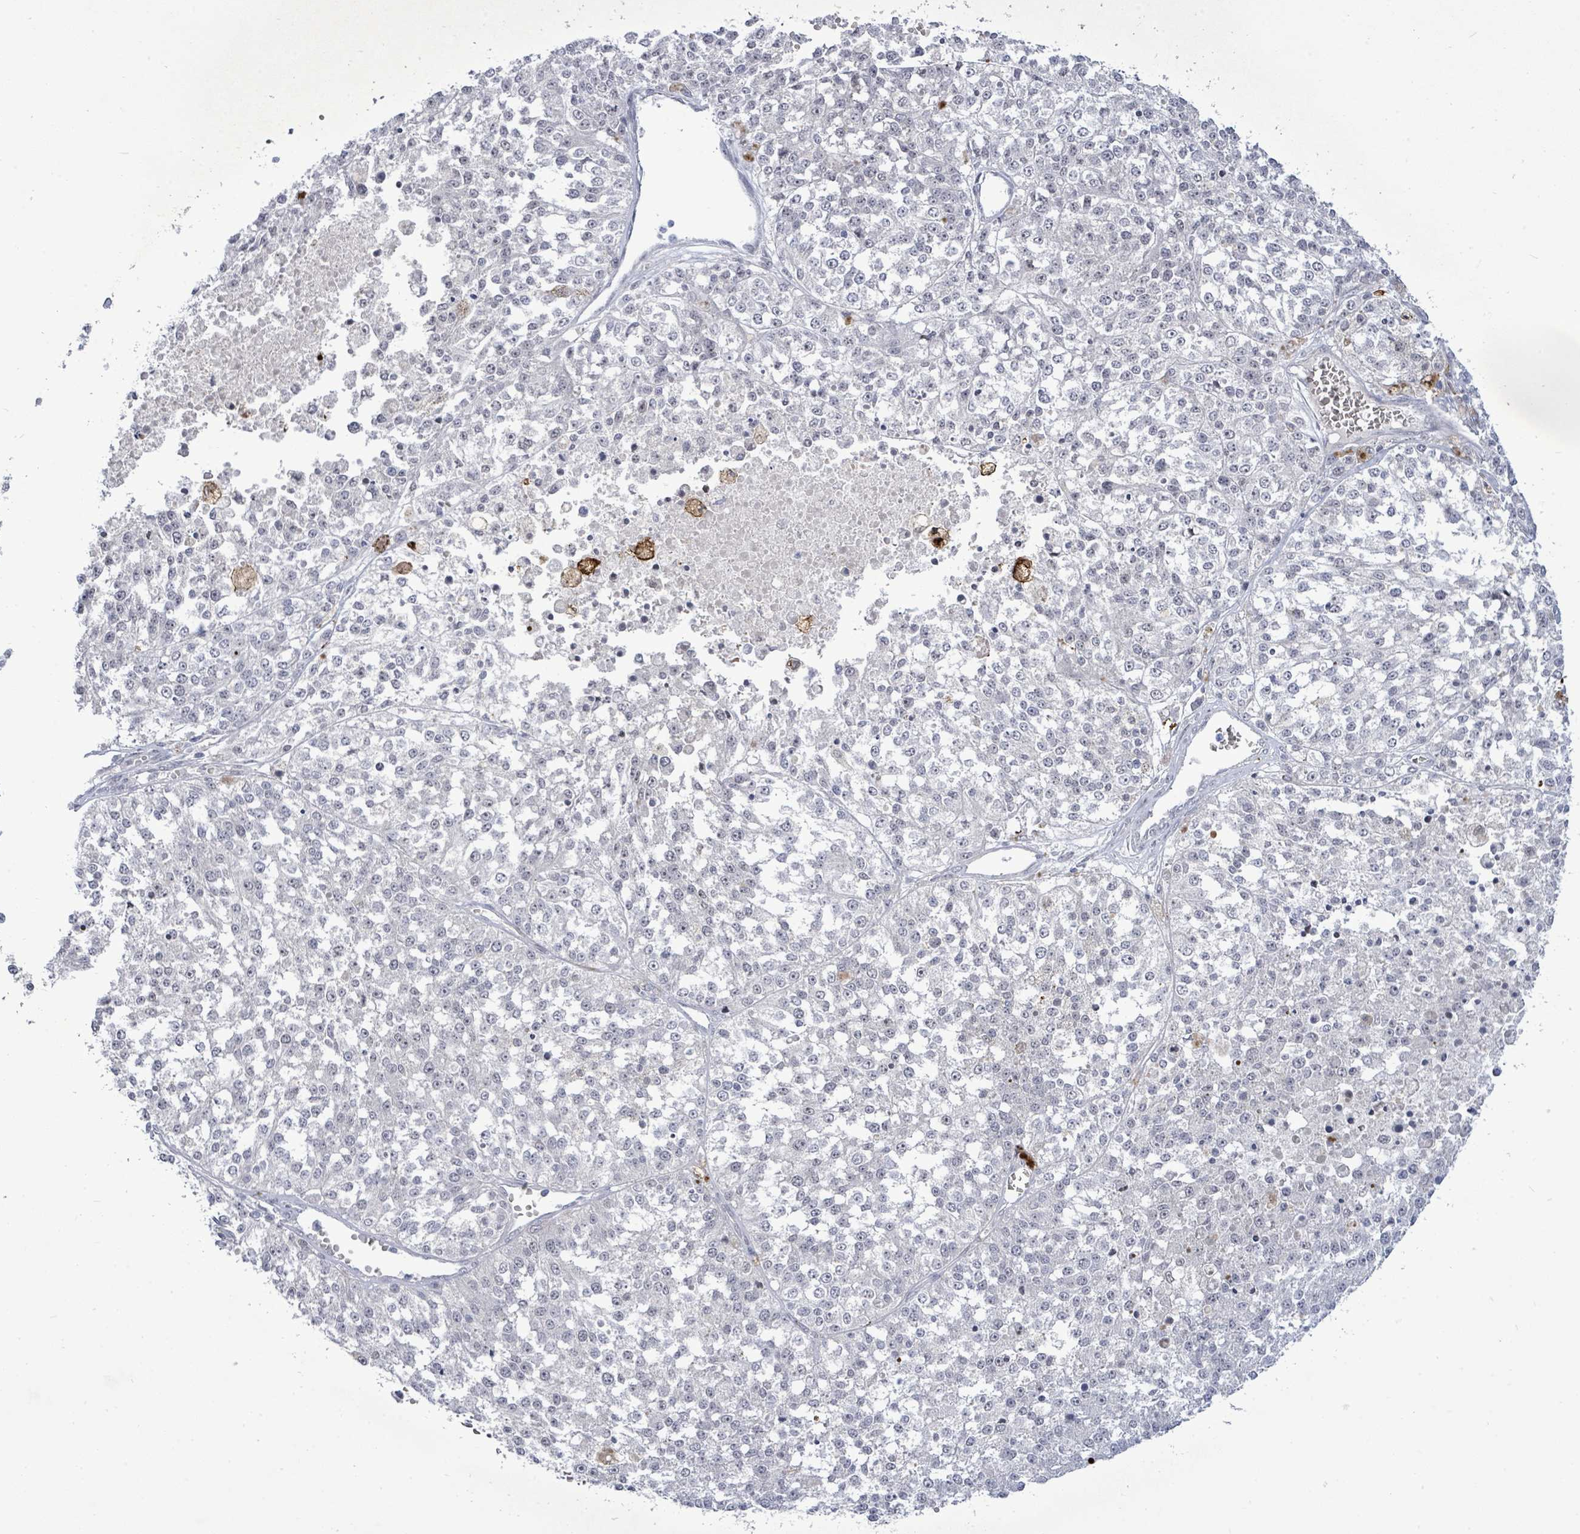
{"staining": {"intensity": "negative", "quantity": "none", "location": "none"}, "tissue": "melanoma", "cell_type": "Tumor cells", "image_type": "cancer", "snomed": [{"axis": "morphology", "description": "Malignant melanoma, NOS"}, {"axis": "topography", "description": "Skin"}], "caption": "Immunohistochemistry micrograph of melanoma stained for a protein (brown), which reveals no expression in tumor cells.", "gene": "CT45A5", "patient": {"sex": "female", "age": 64}}